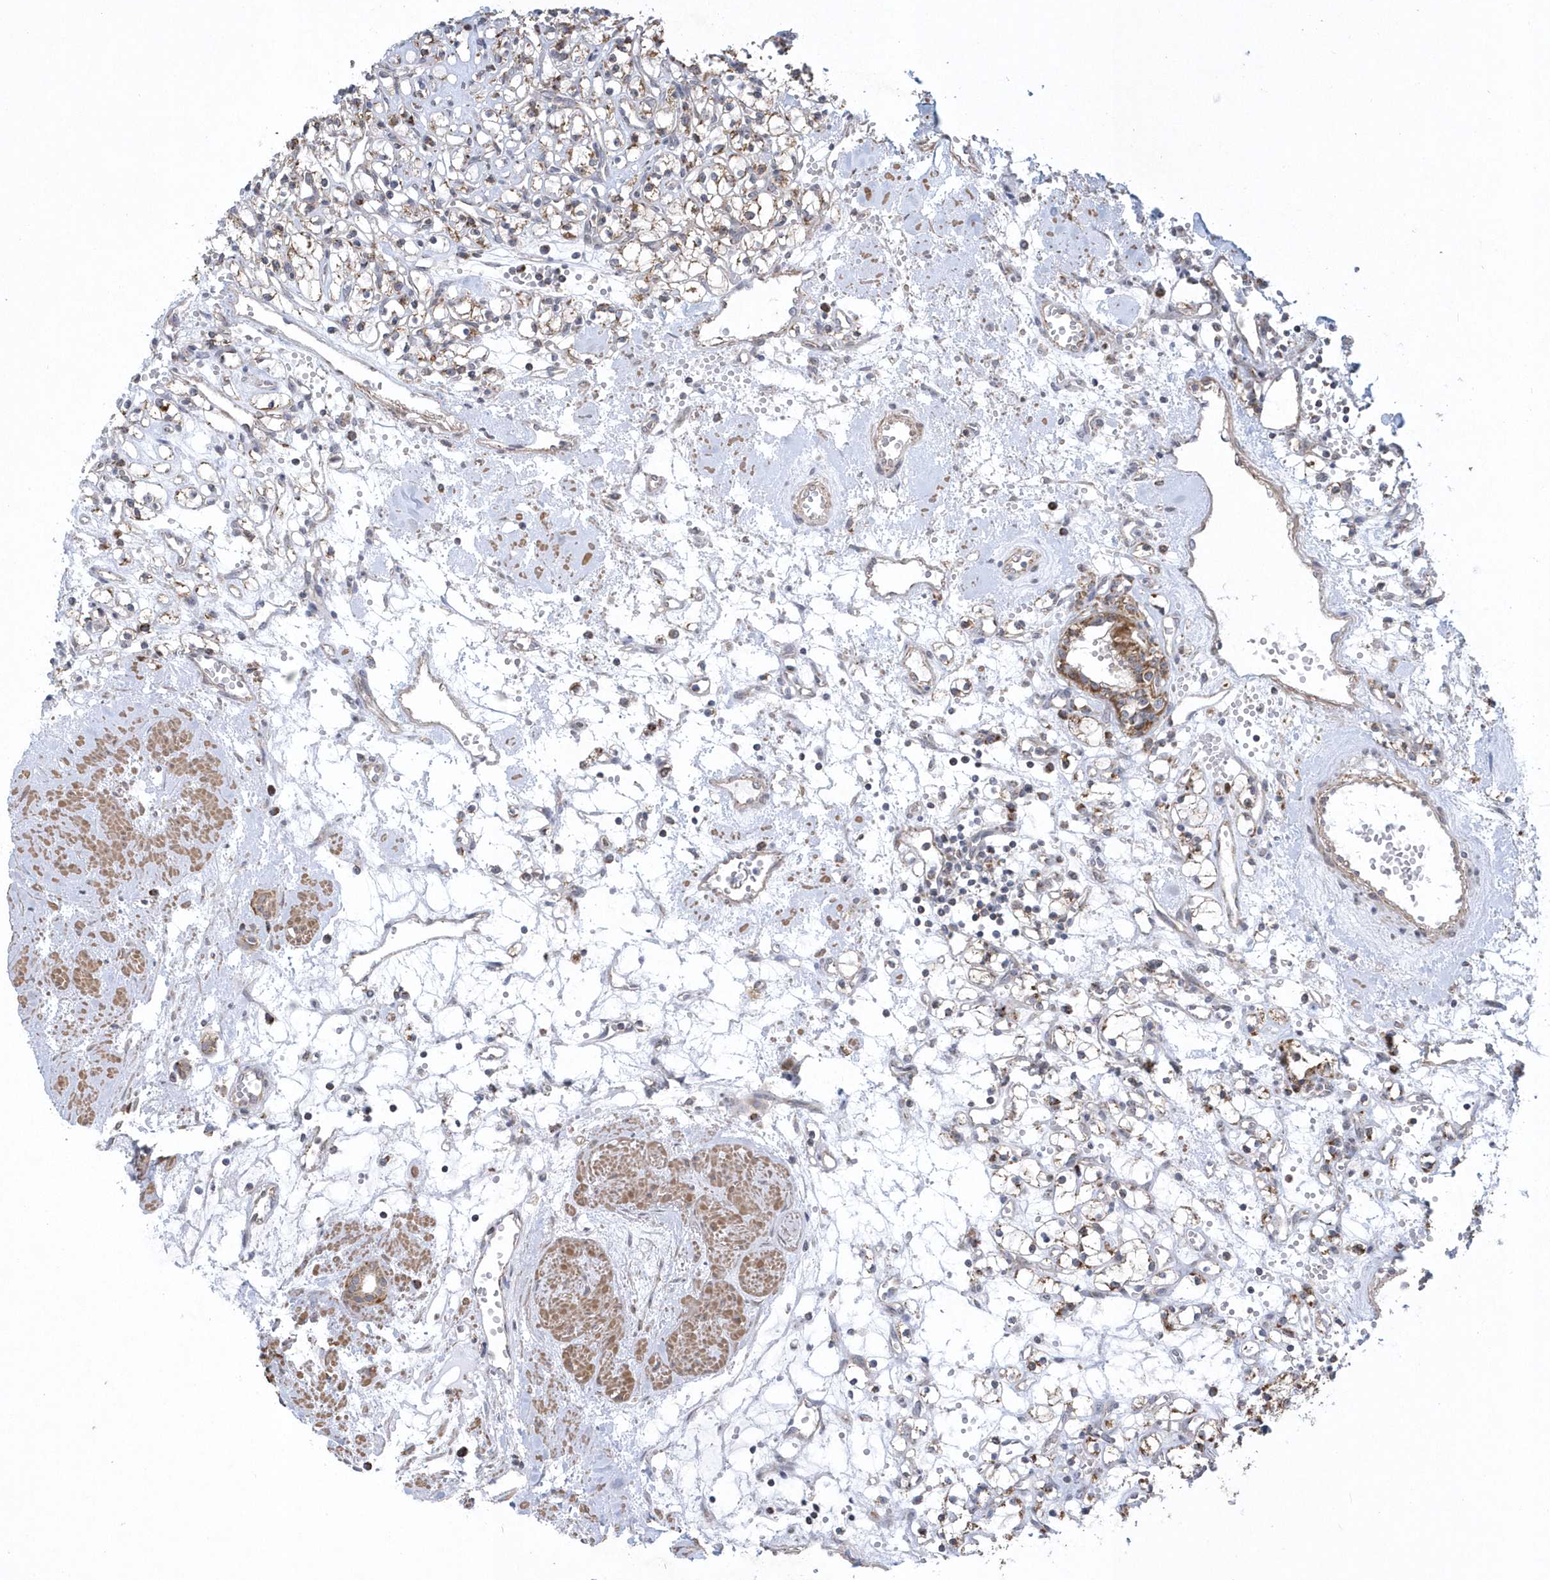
{"staining": {"intensity": "weak", "quantity": ">75%", "location": "cytoplasmic/membranous"}, "tissue": "renal cancer", "cell_type": "Tumor cells", "image_type": "cancer", "snomed": [{"axis": "morphology", "description": "Adenocarcinoma, NOS"}, {"axis": "topography", "description": "Kidney"}], "caption": "Weak cytoplasmic/membranous protein expression is present in about >75% of tumor cells in renal cancer.", "gene": "SLX9", "patient": {"sex": "female", "age": 59}}